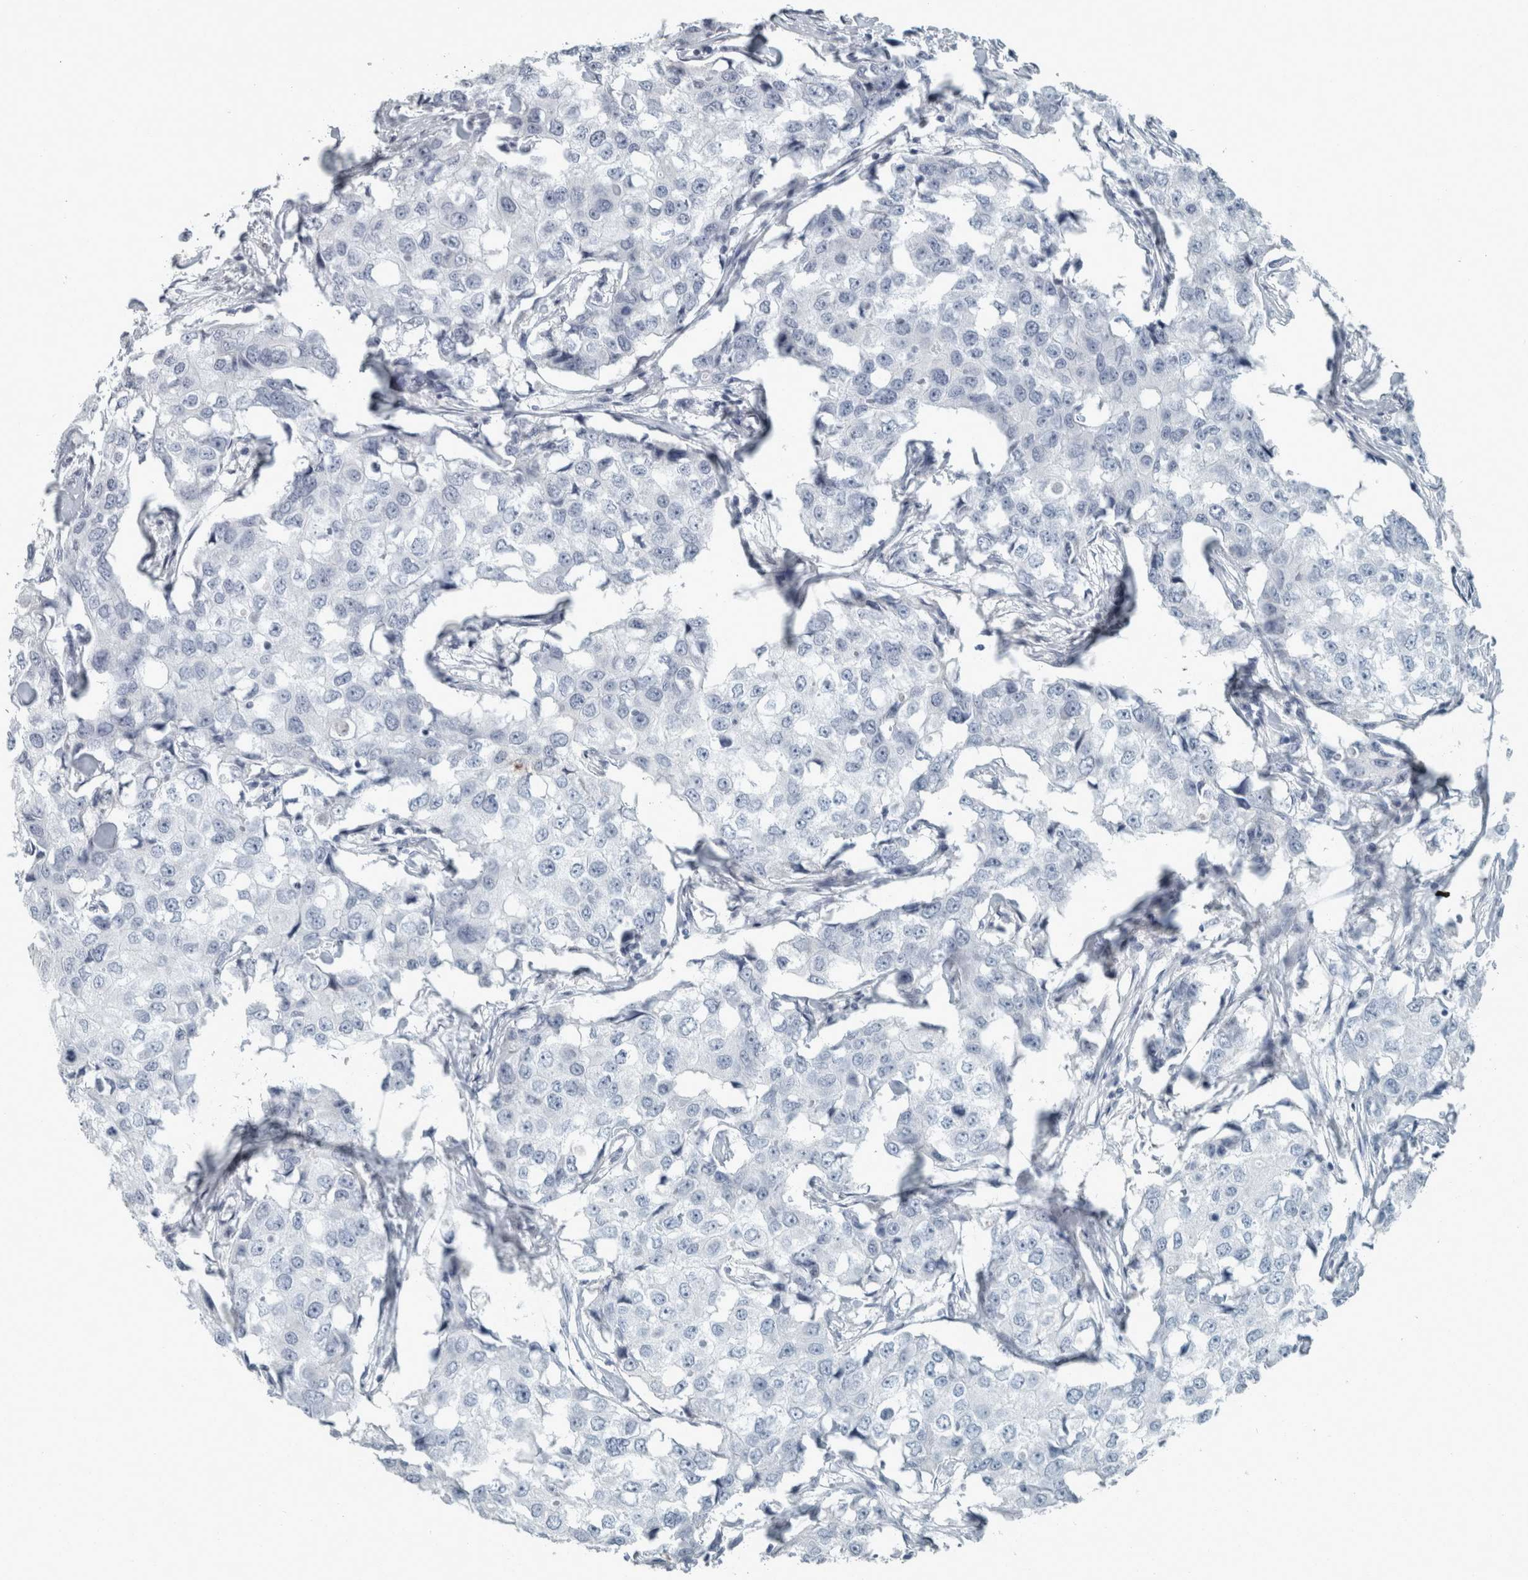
{"staining": {"intensity": "negative", "quantity": "none", "location": "none"}, "tissue": "breast cancer", "cell_type": "Tumor cells", "image_type": "cancer", "snomed": [{"axis": "morphology", "description": "Duct carcinoma"}, {"axis": "topography", "description": "Breast"}], "caption": "Micrograph shows no significant protein staining in tumor cells of invasive ductal carcinoma (breast).", "gene": "CHL1", "patient": {"sex": "female", "age": 27}}